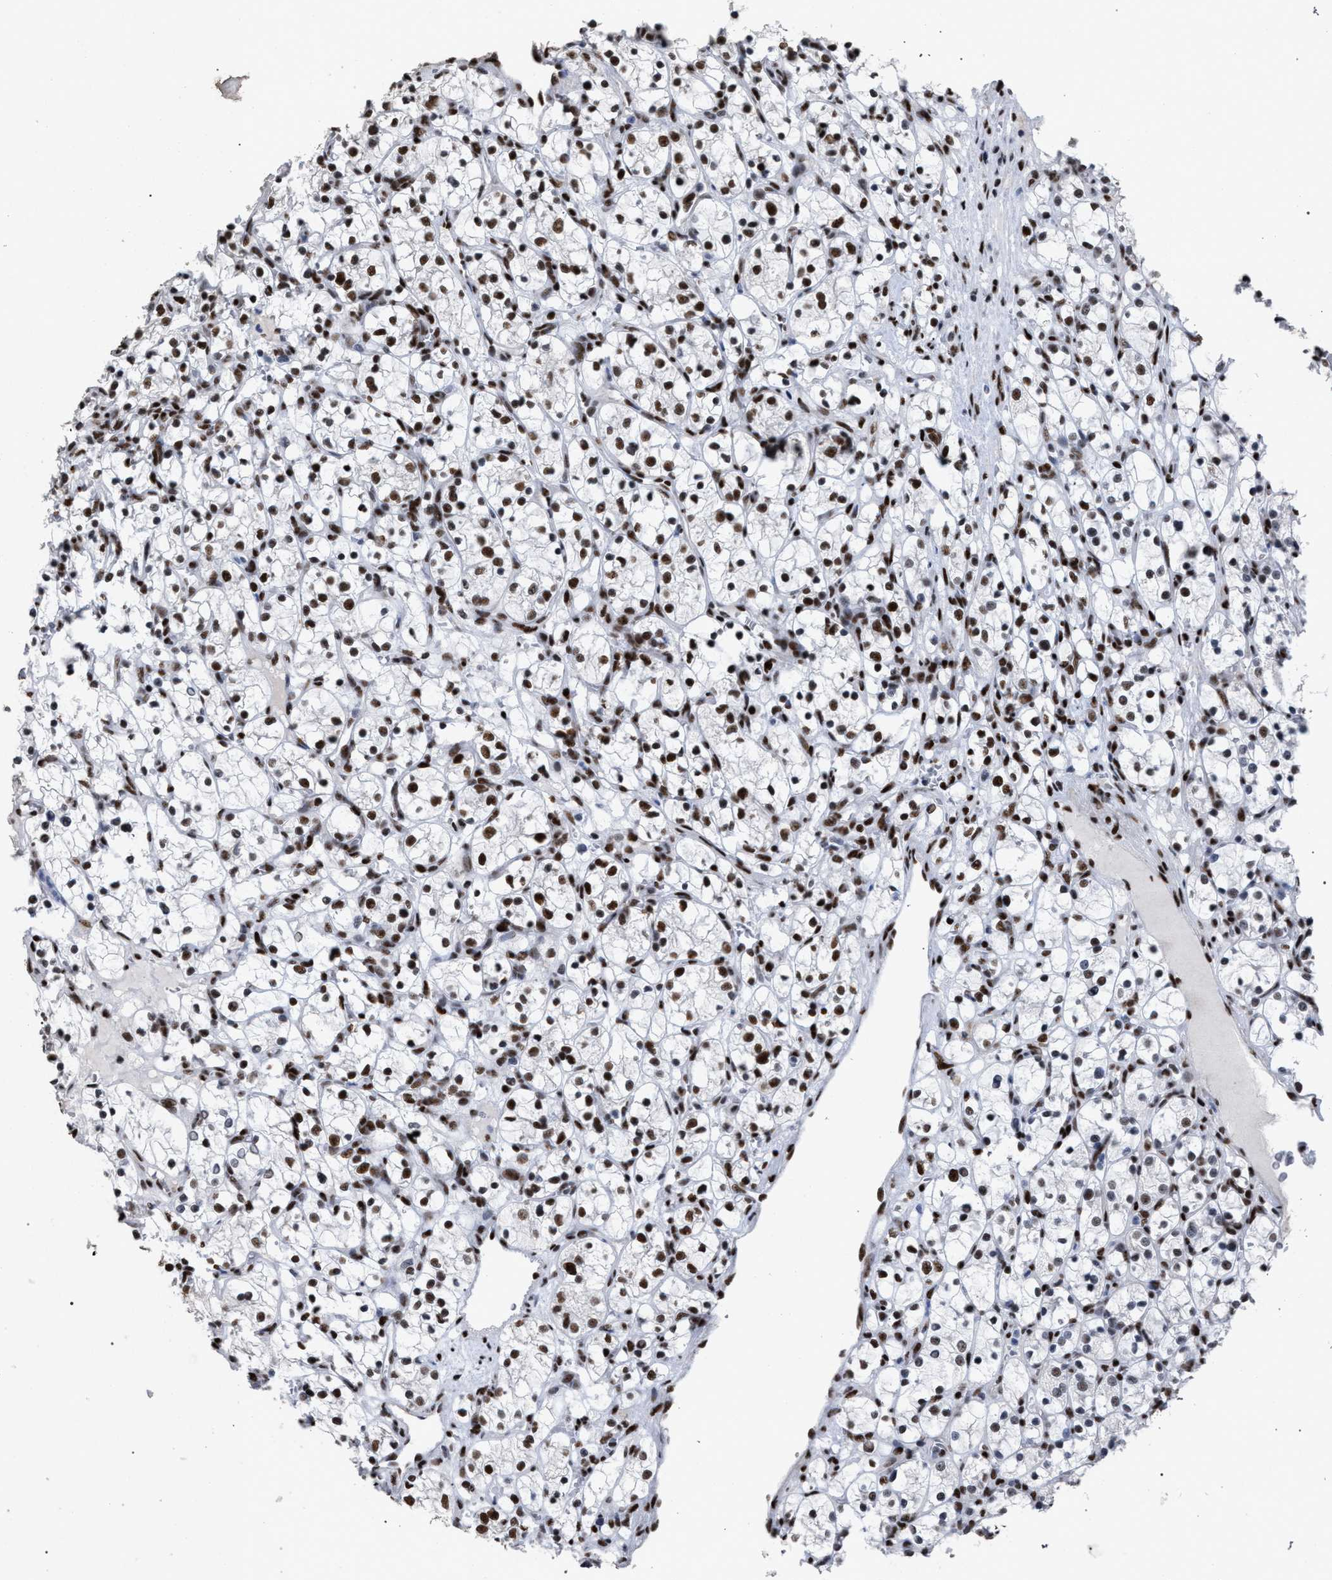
{"staining": {"intensity": "moderate", "quantity": ">75%", "location": "nuclear"}, "tissue": "renal cancer", "cell_type": "Tumor cells", "image_type": "cancer", "snomed": [{"axis": "morphology", "description": "Adenocarcinoma, NOS"}, {"axis": "topography", "description": "Kidney"}], "caption": "Moderate nuclear staining for a protein is appreciated in about >75% of tumor cells of renal cancer using immunohistochemistry.", "gene": "TP53BP1", "patient": {"sex": "female", "age": 69}}